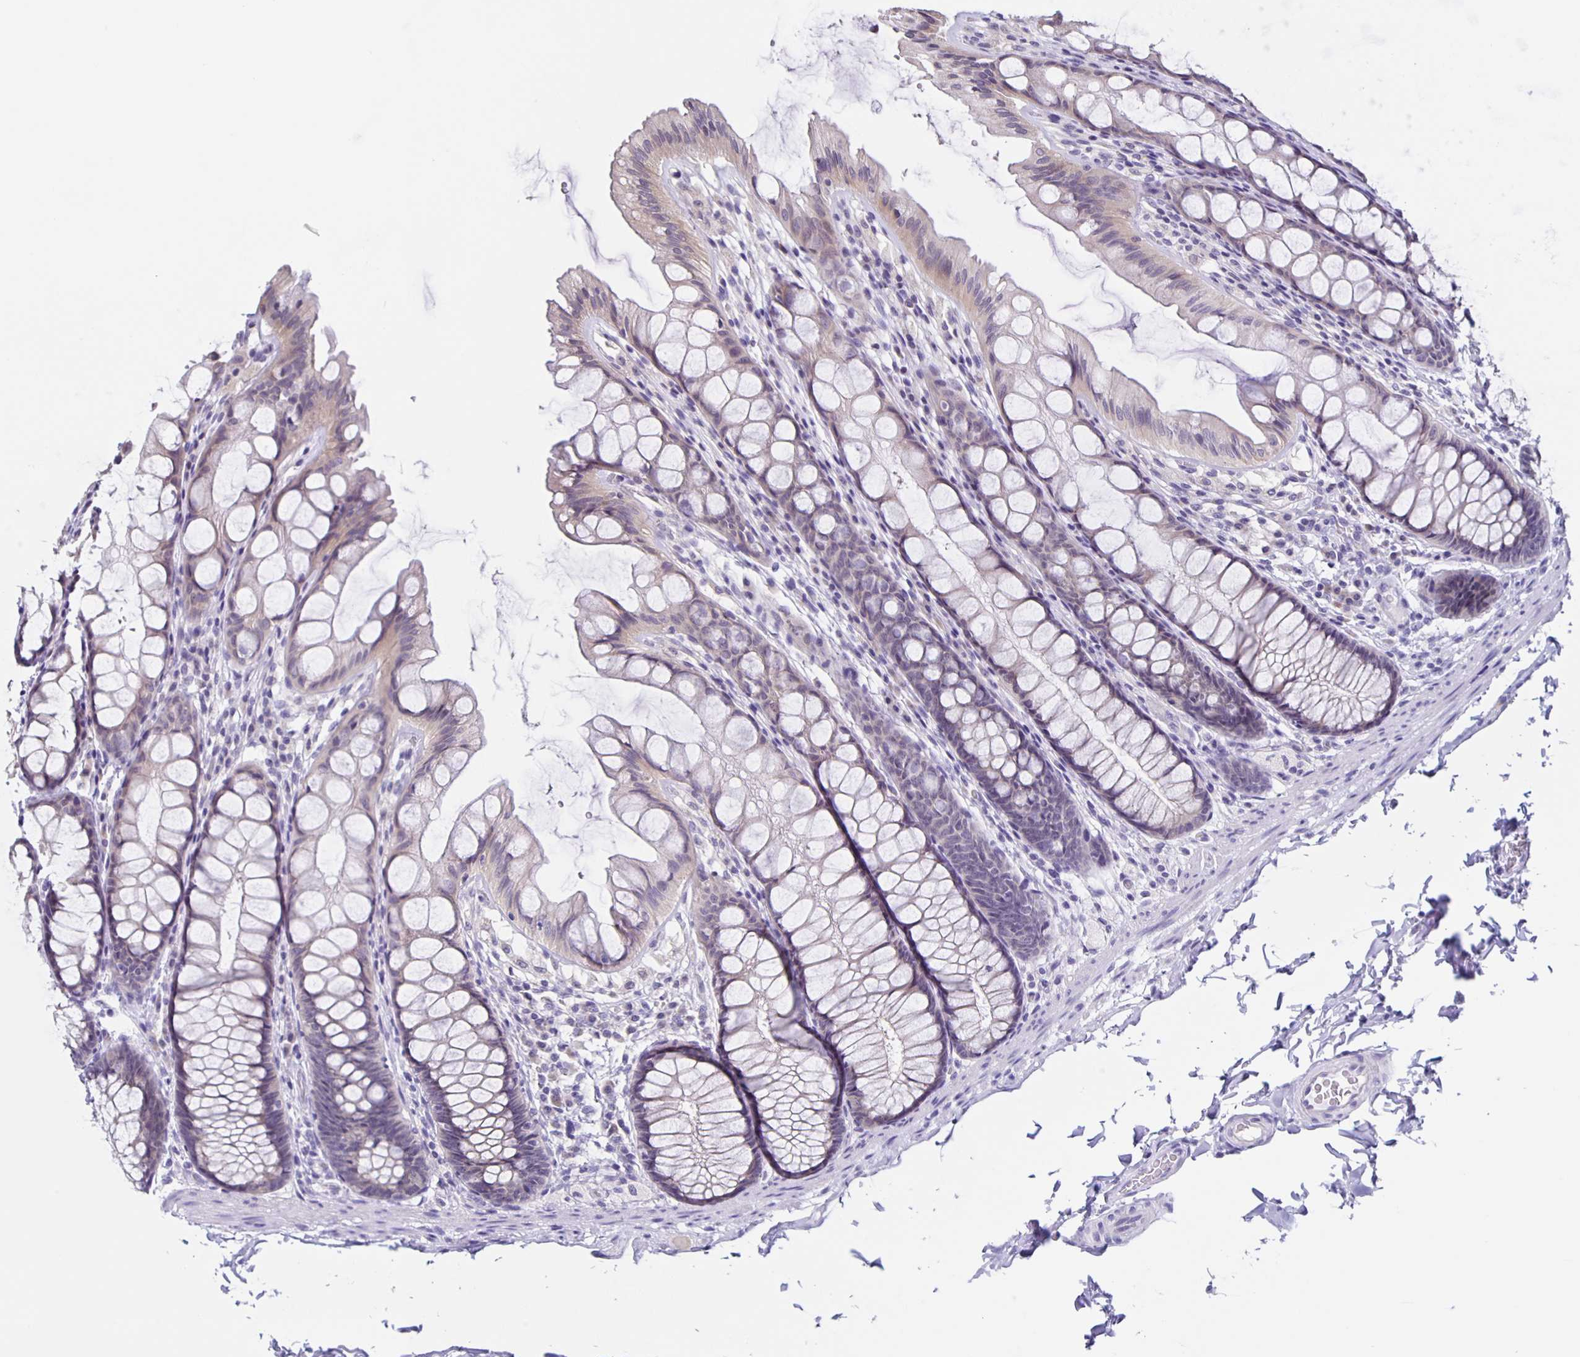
{"staining": {"intensity": "negative", "quantity": "none", "location": "none"}, "tissue": "colon", "cell_type": "Endothelial cells", "image_type": "normal", "snomed": [{"axis": "morphology", "description": "Normal tissue, NOS"}, {"axis": "topography", "description": "Colon"}], "caption": "The histopathology image displays no staining of endothelial cells in normal colon.", "gene": "SLC12A3", "patient": {"sex": "male", "age": 47}}